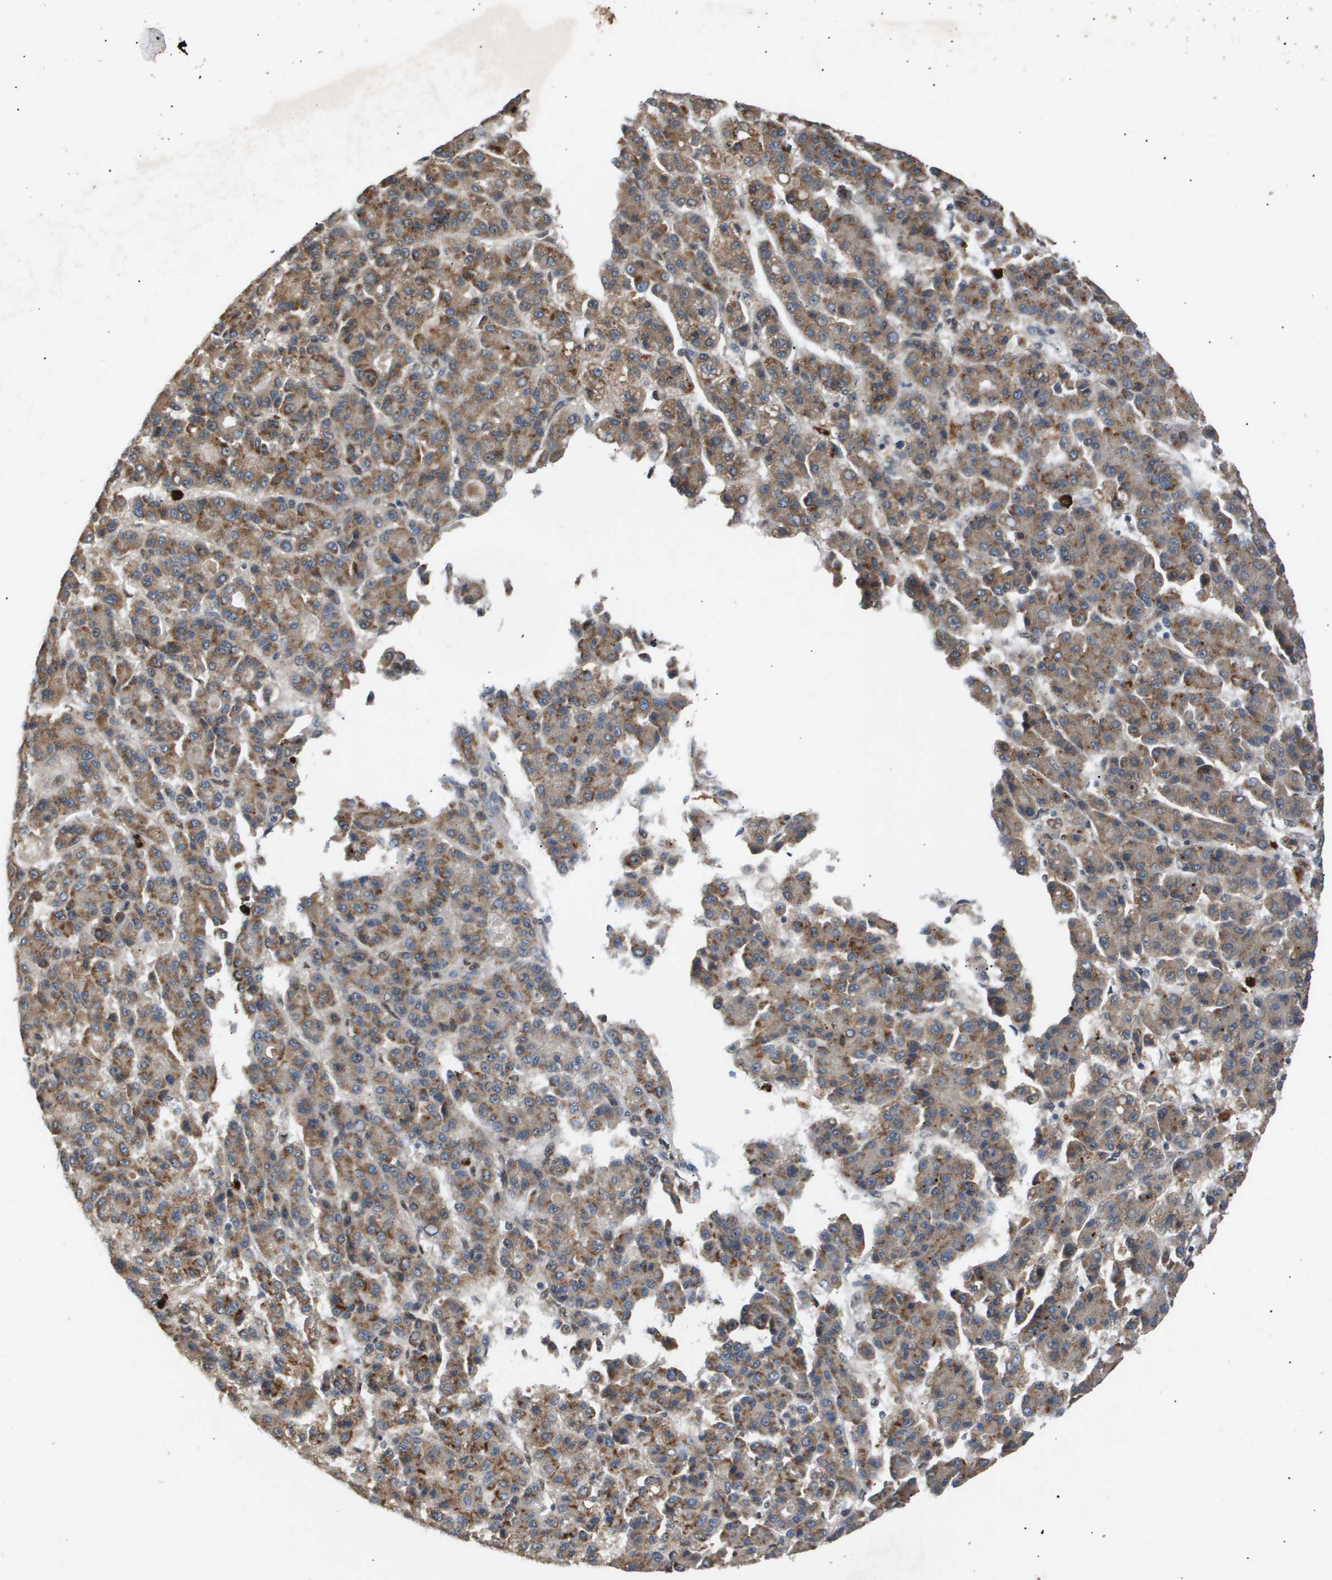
{"staining": {"intensity": "moderate", "quantity": ">75%", "location": "cytoplasmic/membranous"}, "tissue": "liver cancer", "cell_type": "Tumor cells", "image_type": "cancer", "snomed": [{"axis": "morphology", "description": "Carcinoma, Hepatocellular, NOS"}, {"axis": "topography", "description": "Liver"}], "caption": "Liver cancer (hepatocellular carcinoma) stained with a brown dye displays moderate cytoplasmic/membranous positive positivity in about >75% of tumor cells.", "gene": "ERG", "patient": {"sex": "male", "age": 70}}